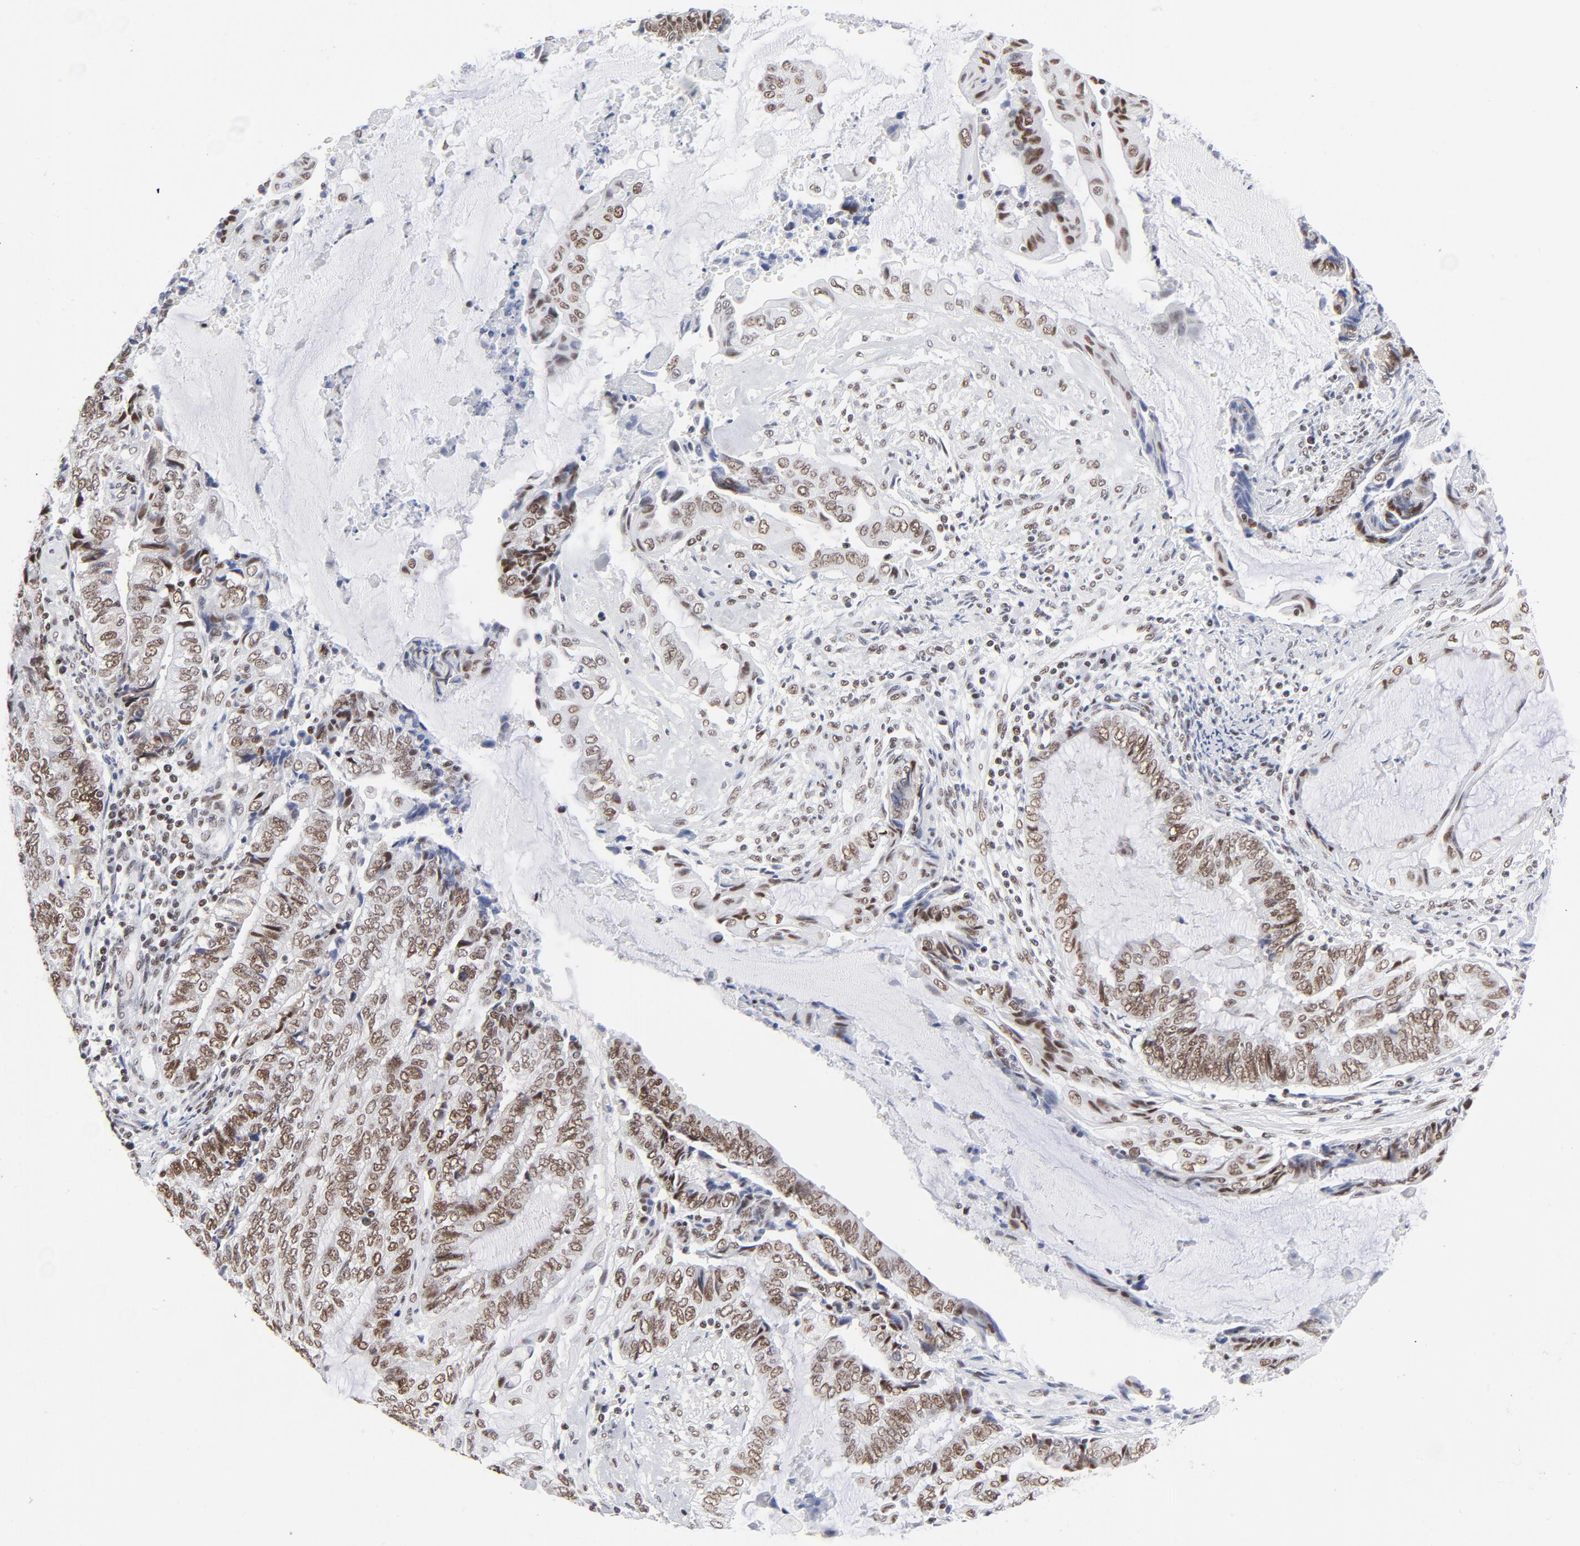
{"staining": {"intensity": "moderate", "quantity": "25%-75%", "location": "nuclear"}, "tissue": "endometrial cancer", "cell_type": "Tumor cells", "image_type": "cancer", "snomed": [{"axis": "morphology", "description": "Adenocarcinoma, NOS"}, {"axis": "topography", "description": "Uterus"}, {"axis": "topography", "description": "Endometrium"}], "caption": "Human endometrial cancer stained with a protein marker displays moderate staining in tumor cells.", "gene": "ATF2", "patient": {"sex": "female", "age": 70}}